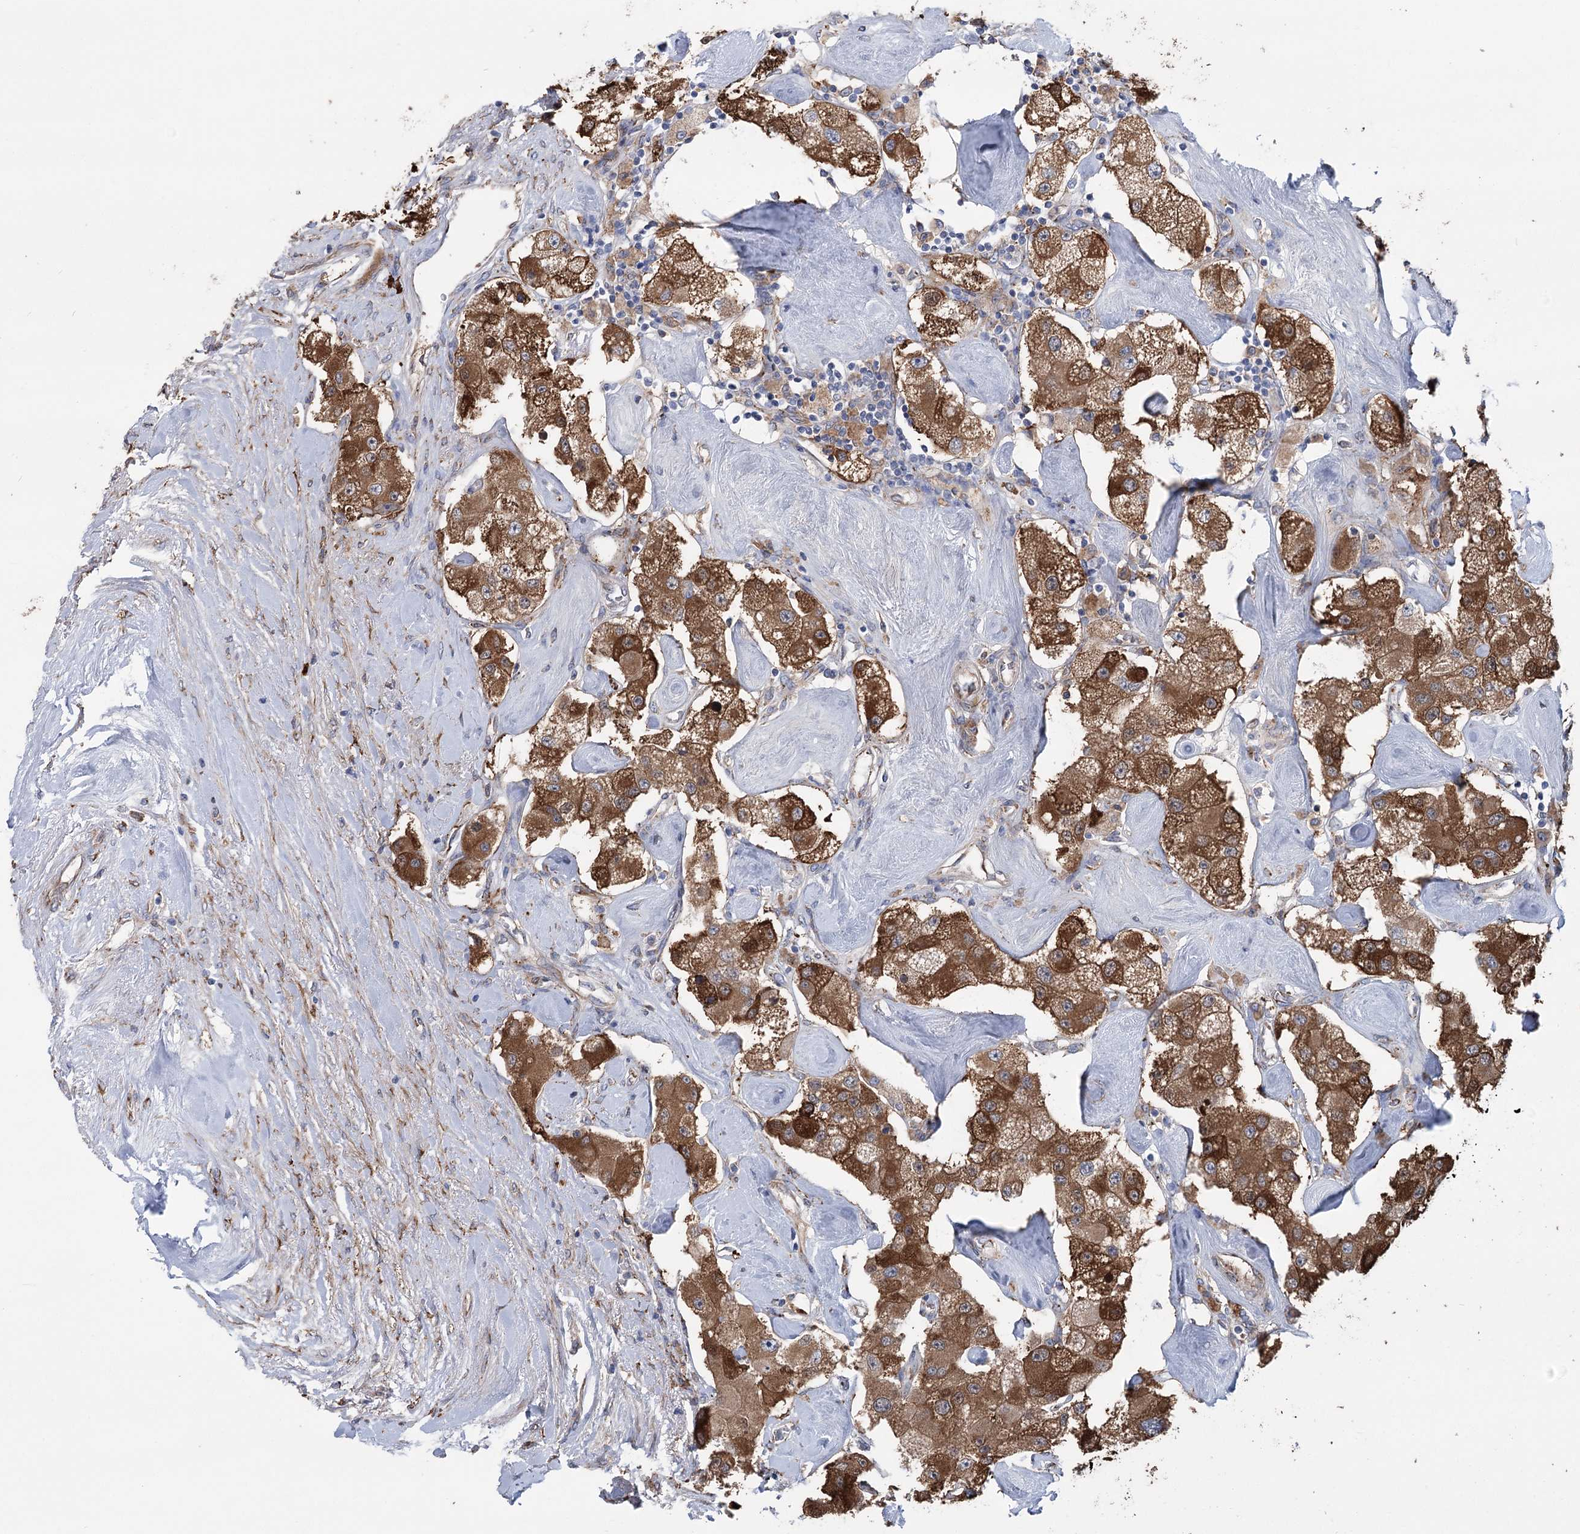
{"staining": {"intensity": "strong", "quantity": ">75%", "location": "cytoplasmic/membranous"}, "tissue": "carcinoid", "cell_type": "Tumor cells", "image_type": "cancer", "snomed": [{"axis": "morphology", "description": "Carcinoid, malignant, NOS"}, {"axis": "topography", "description": "Pancreas"}], "caption": "There is high levels of strong cytoplasmic/membranous positivity in tumor cells of carcinoid (malignant), as demonstrated by immunohistochemical staining (brown color).", "gene": "METTL24", "patient": {"sex": "male", "age": 41}}